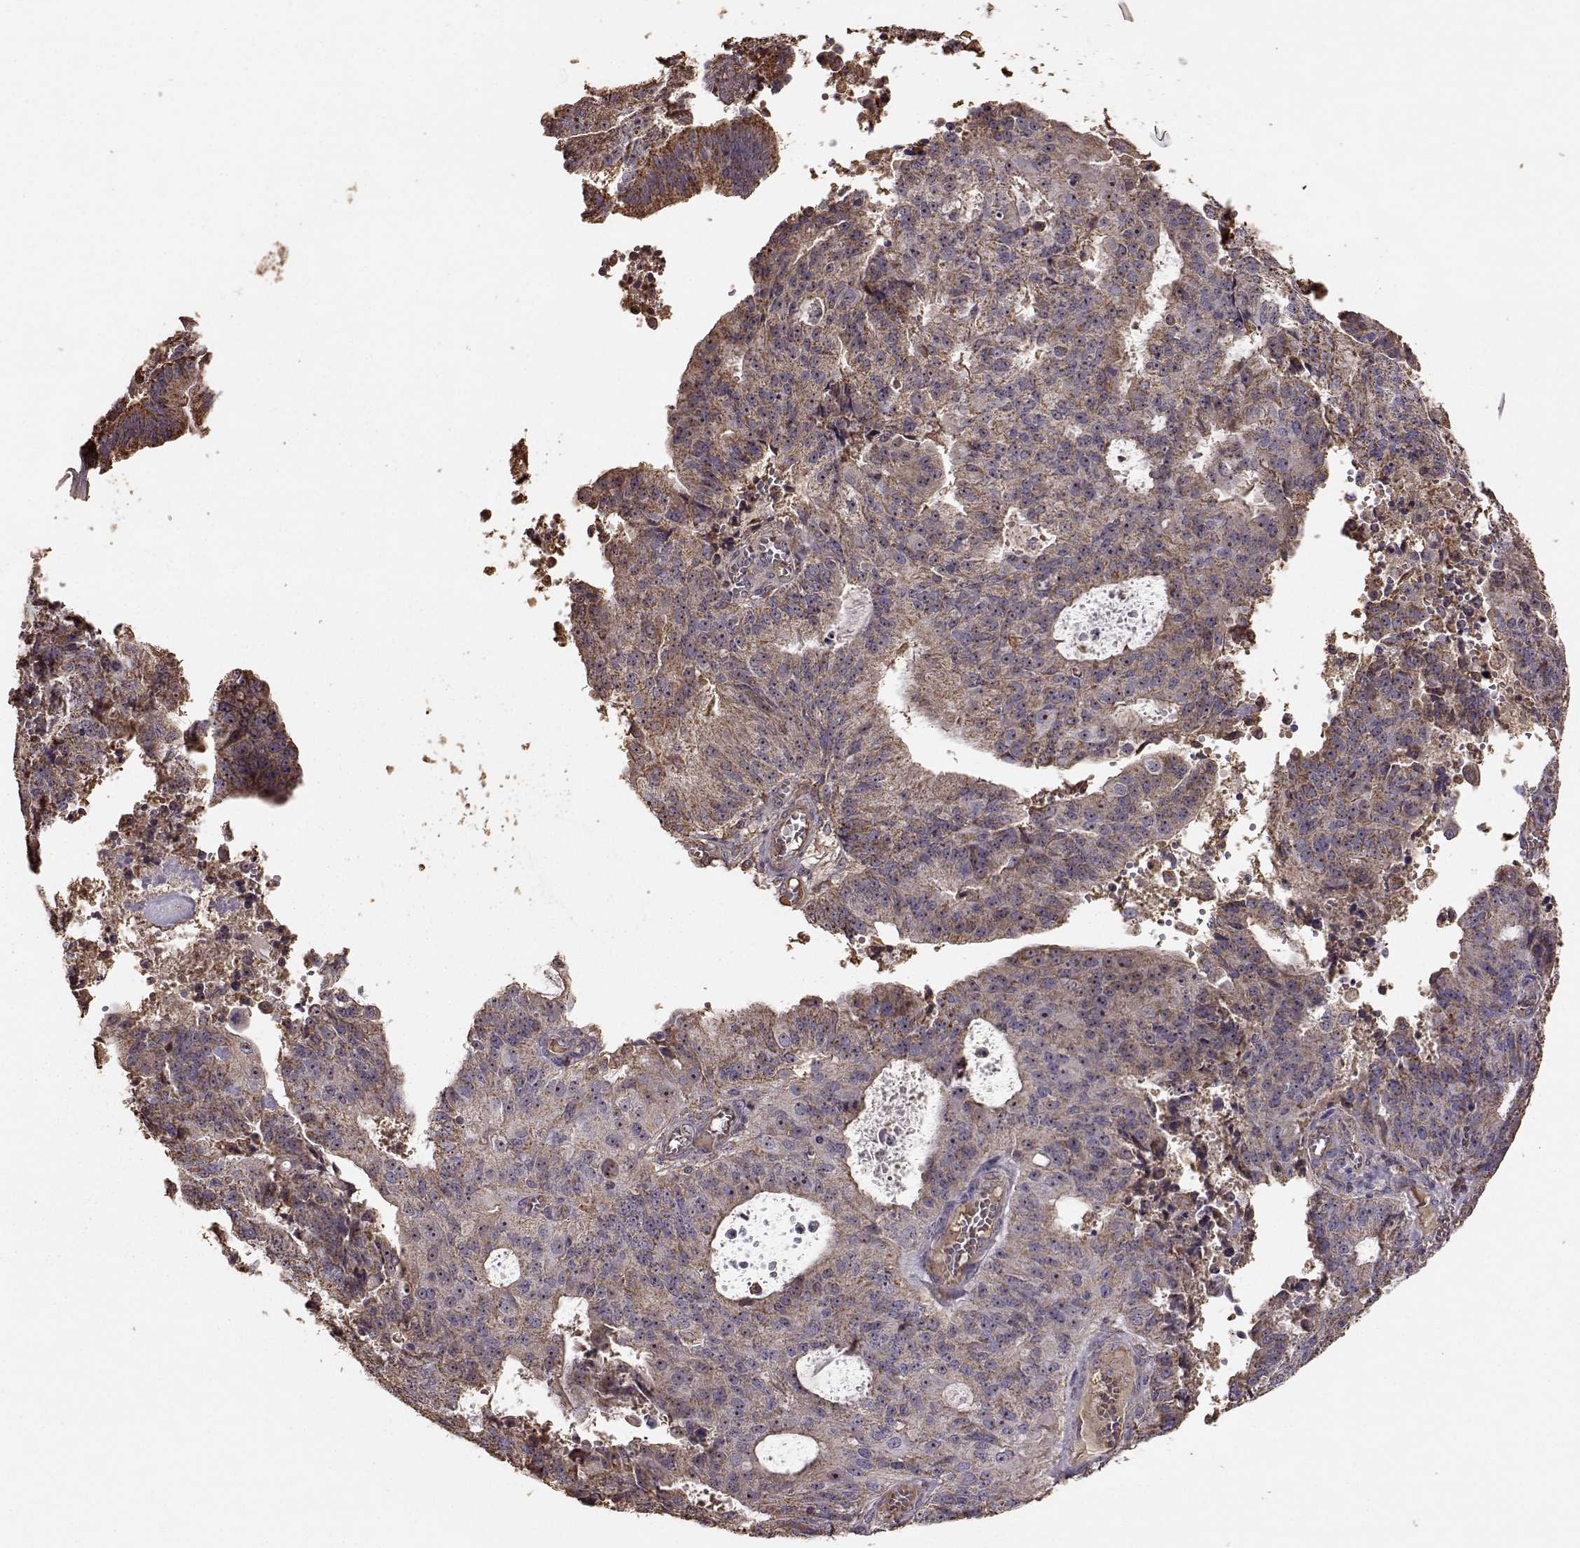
{"staining": {"intensity": "moderate", "quantity": "25%-75%", "location": "cytoplasmic/membranous"}, "tissue": "endometrial cancer", "cell_type": "Tumor cells", "image_type": "cancer", "snomed": [{"axis": "morphology", "description": "Adenocarcinoma, NOS"}, {"axis": "topography", "description": "Endometrium"}], "caption": "A brown stain shows moderate cytoplasmic/membranous expression of a protein in human adenocarcinoma (endometrial) tumor cells.", "gene": "PTGES2", "patient": {"sex": "female", "age": 82}}